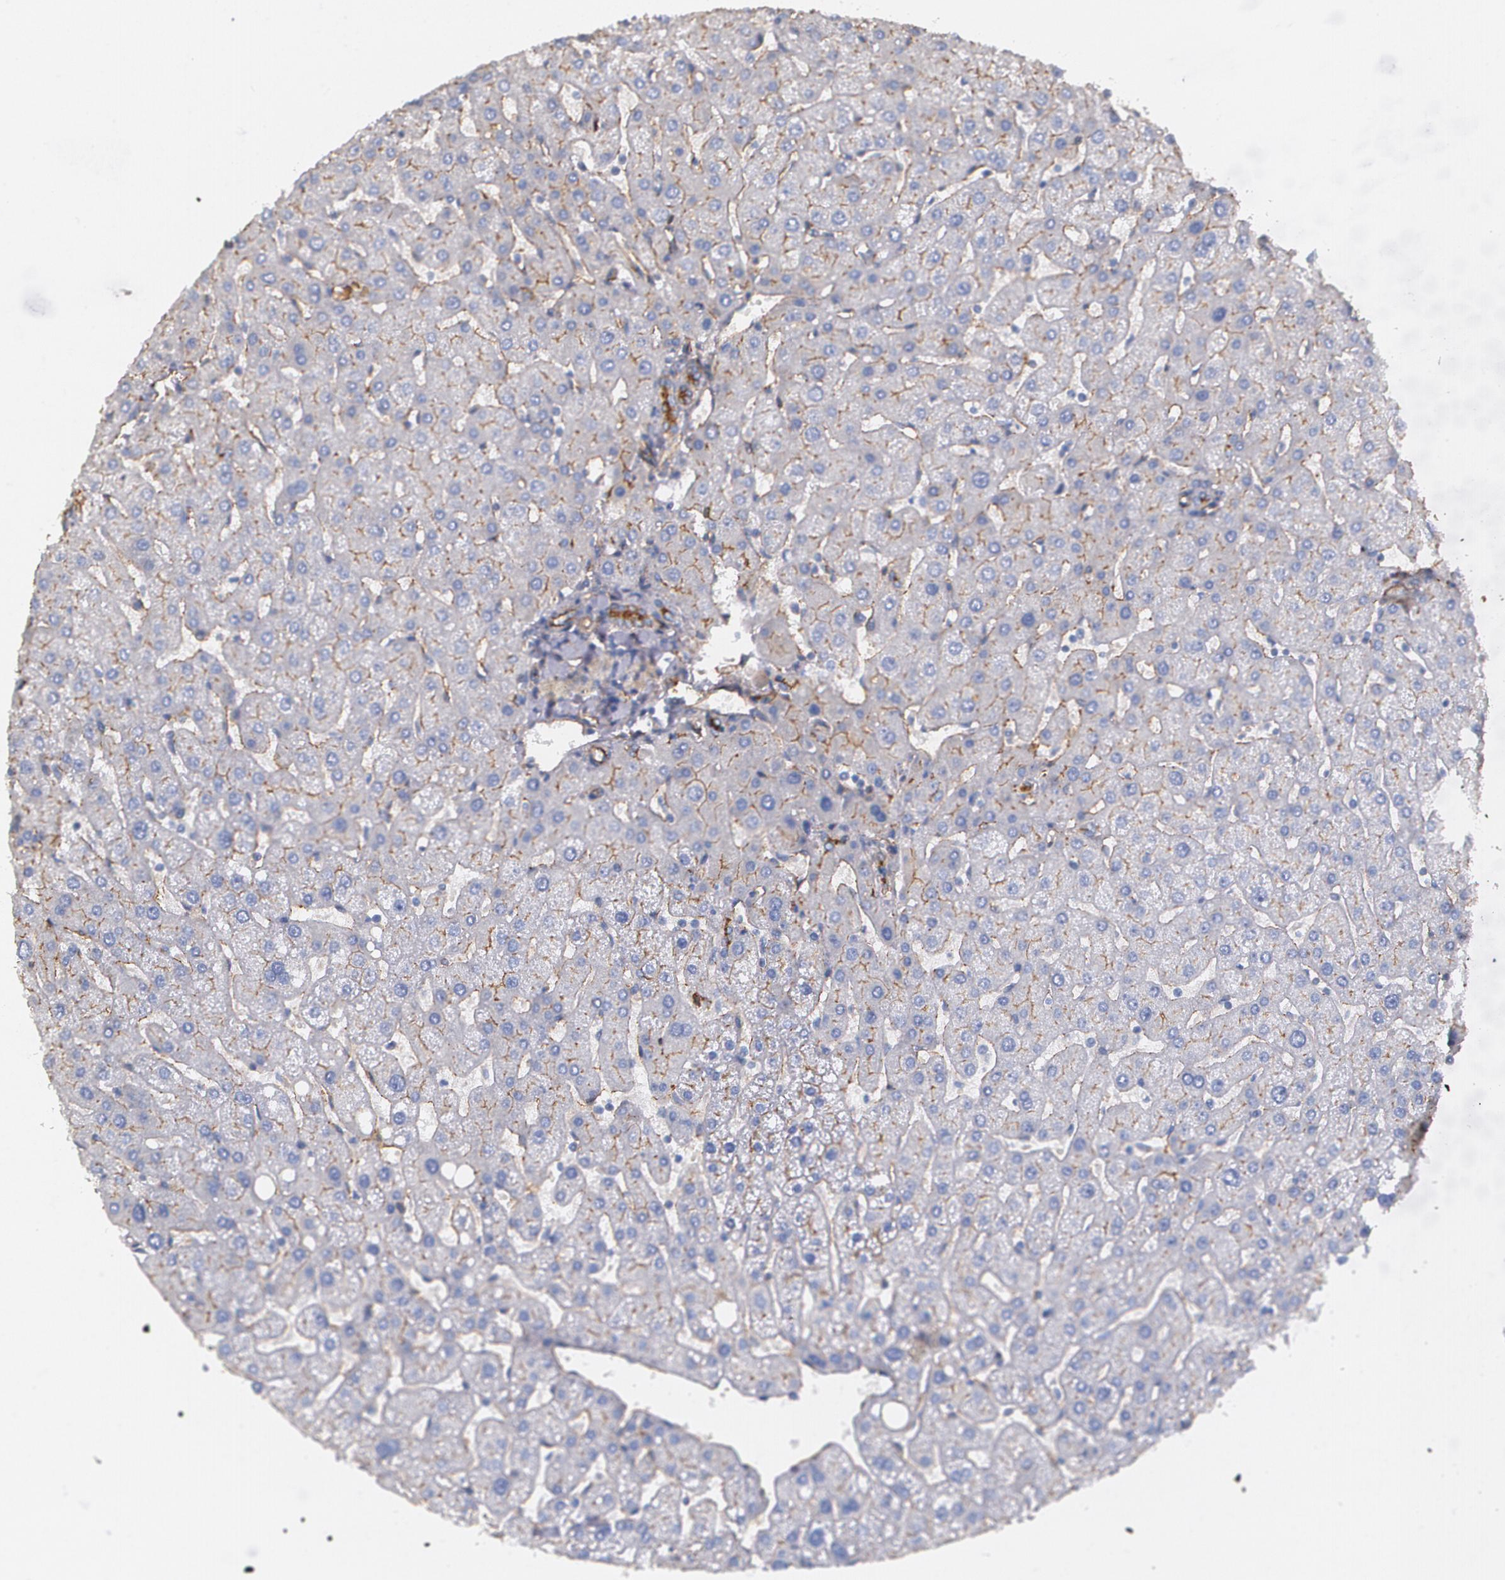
{"staining": {"intensity": "strong", "quantity": ">75%", "location": "cytoplasmic/membranous"}, "tissue": "liver", "cell_type": "Cholangiocytes", "image_type": "normal", "snomed": [{"axis": "morphology", "description": "Normal tissue, NOS"}, {"axis": "topography", "description": "Liver"}], "caption": "This photomicrograph reveals IHC staining of benign human liver, with high strong cytoplasmic/membranous positivity in approximately >75% of cholangiocytes.", "gene": "TJP1", "patient": {"sex": "male", "age": 67}}